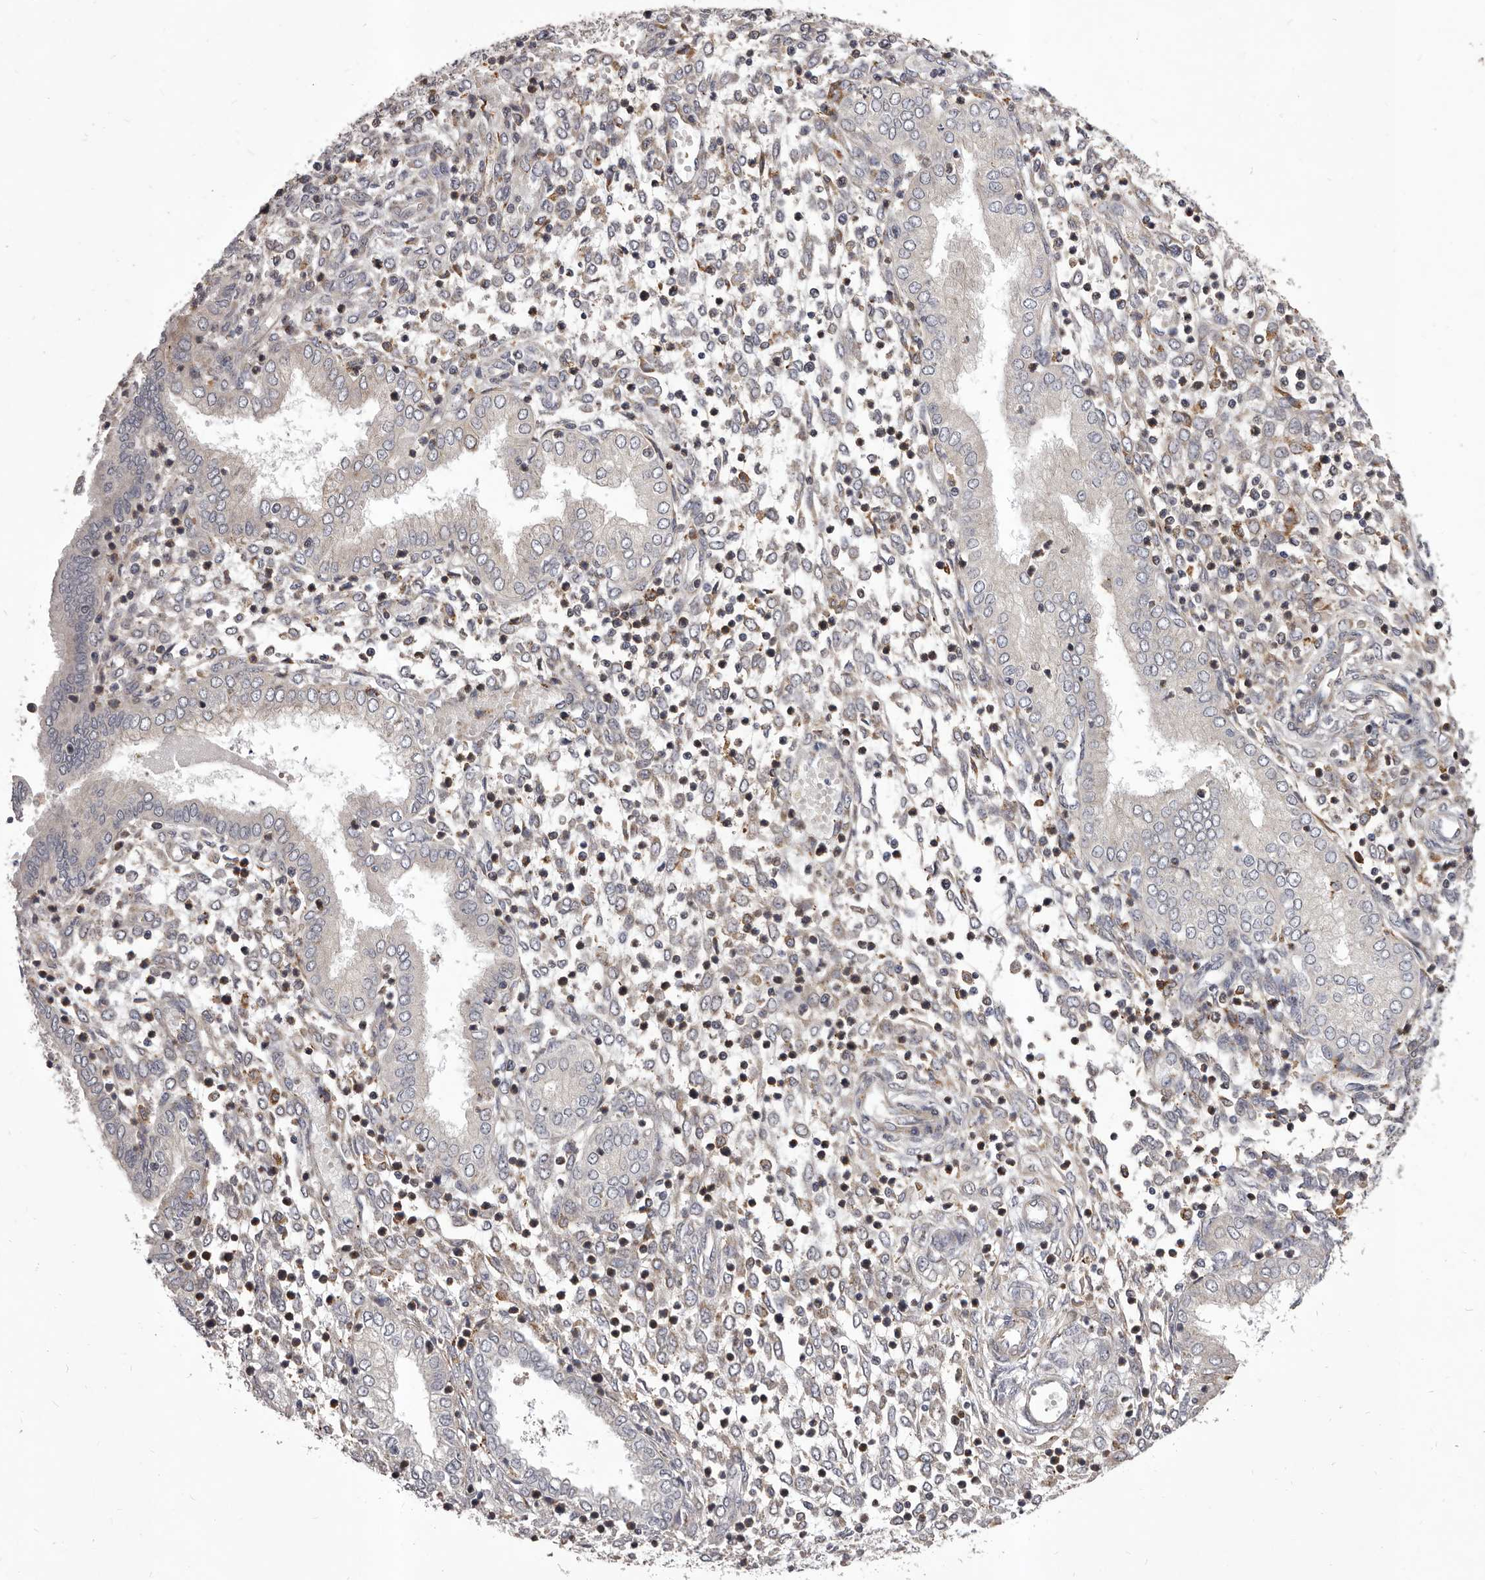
{"staining": {"intensity": "weak", "quantity": "<25%", "location": "cytoplasmic/membranous"}, "tissue": "endometrium", "cell_type": "Cells in endometrial stroma", "image_type": "normal", "snomed": [{"axis": "morphology", "description": "Normal tissue, NOS"}, {"axis": "topography", "description": "Endometrium"}], "caption": "Immunohistochemistry (IHC) of unremarkable human endometrium demonstrates no expression in cells in endometrial stroma. (Stains: DAB (3,3'-diaminobenzidine) immunohistochemistry with hematoxylin counter stain, Microscopy: brightfield microscopy at high magnification).", "gene": "ALPK1", "patient": {"sex": "female", "age": 53}}